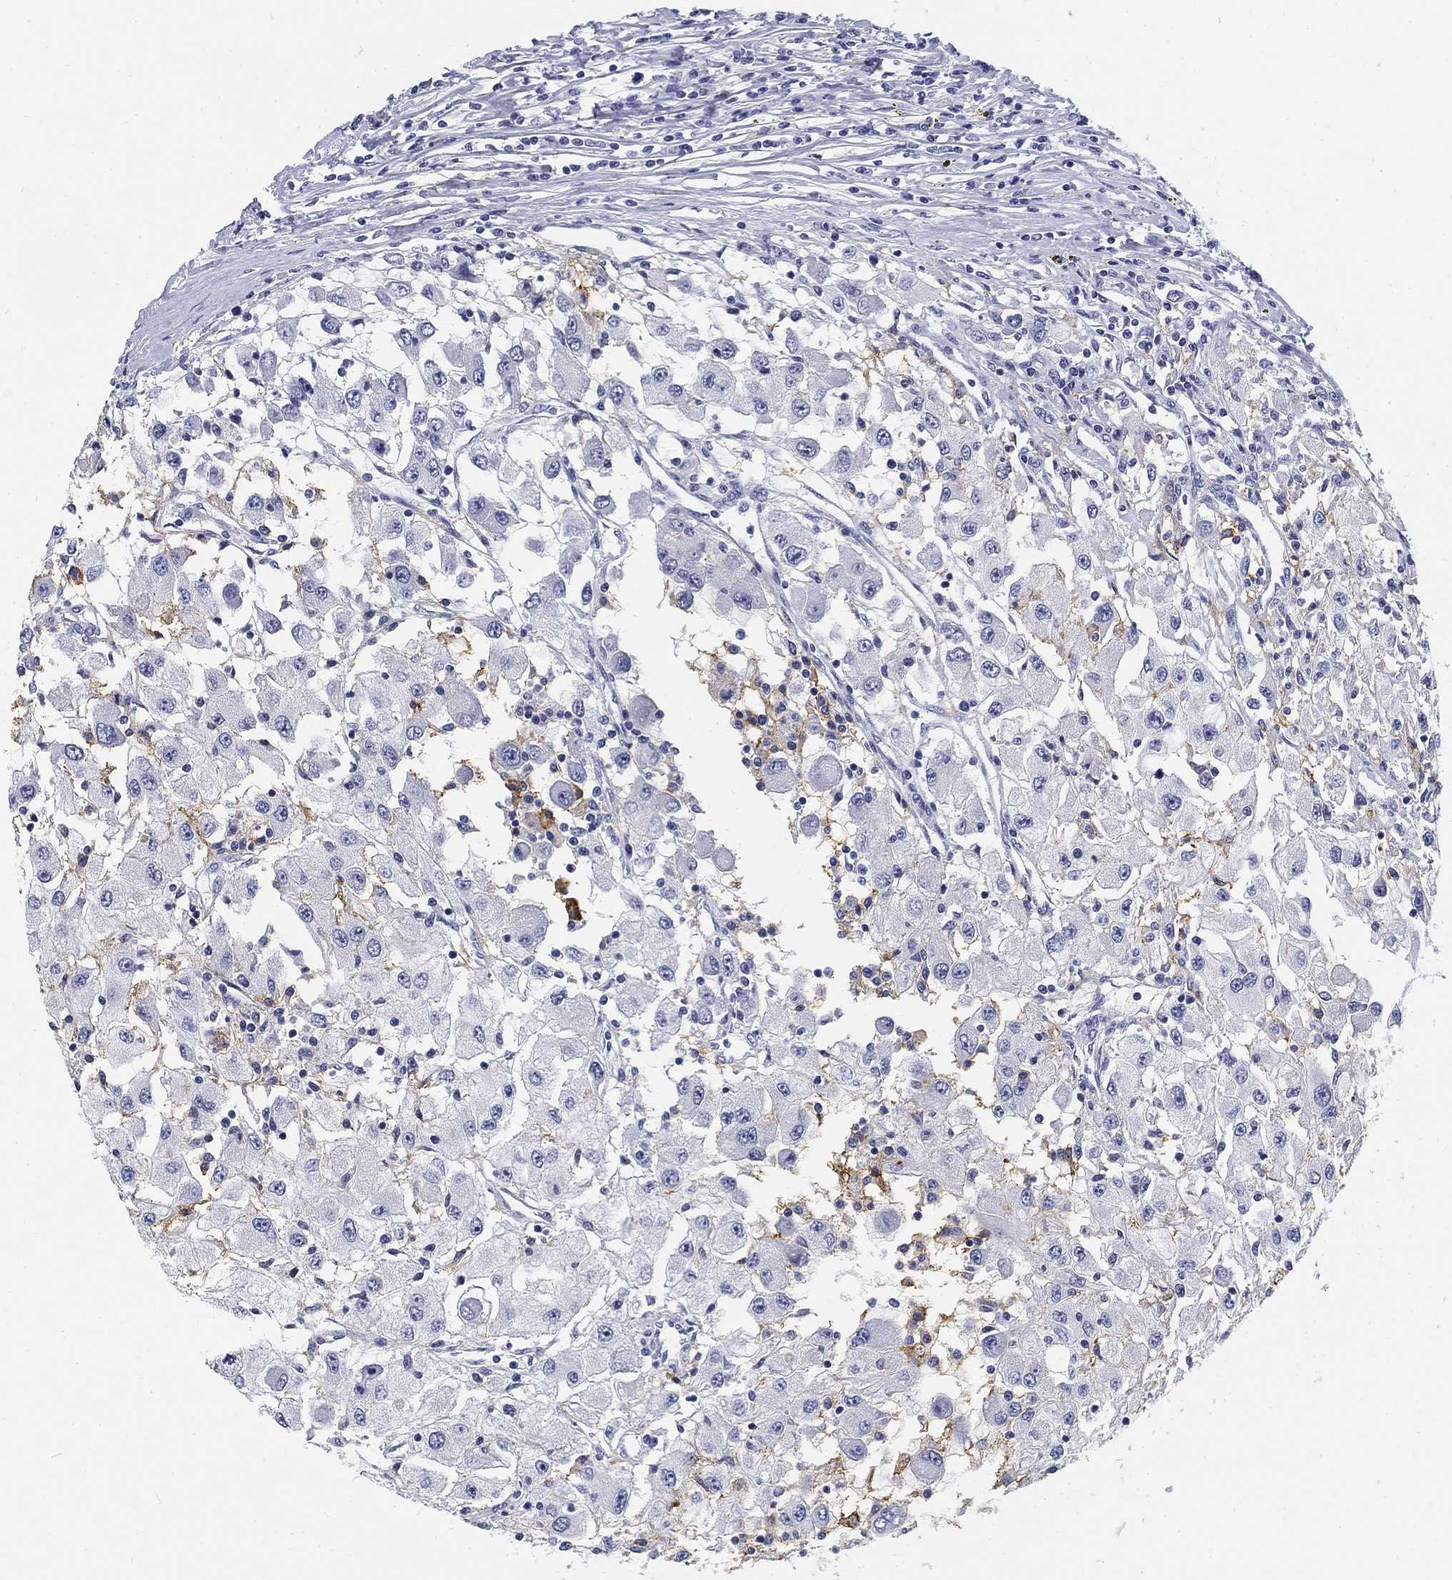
{"staining": {"intensity": "negative", "quantity": "none", "location": "none"}, "tissue": "renal cancer", "cell_type": "Tumor cells", "image_type": "cancer", "snomed": [{"axis": "morphology", "description": "Adenocarcinoma, NOS"}, {"axis": "topography", "description": "Kidney"}], "caption": "Renal cancer (adenocarcinoma) was stained to show a protein in brown. There is no significant positivity in tumor cells.", "gene": "SLC2A5", "patient": {"sex": "female", "age": 67}}